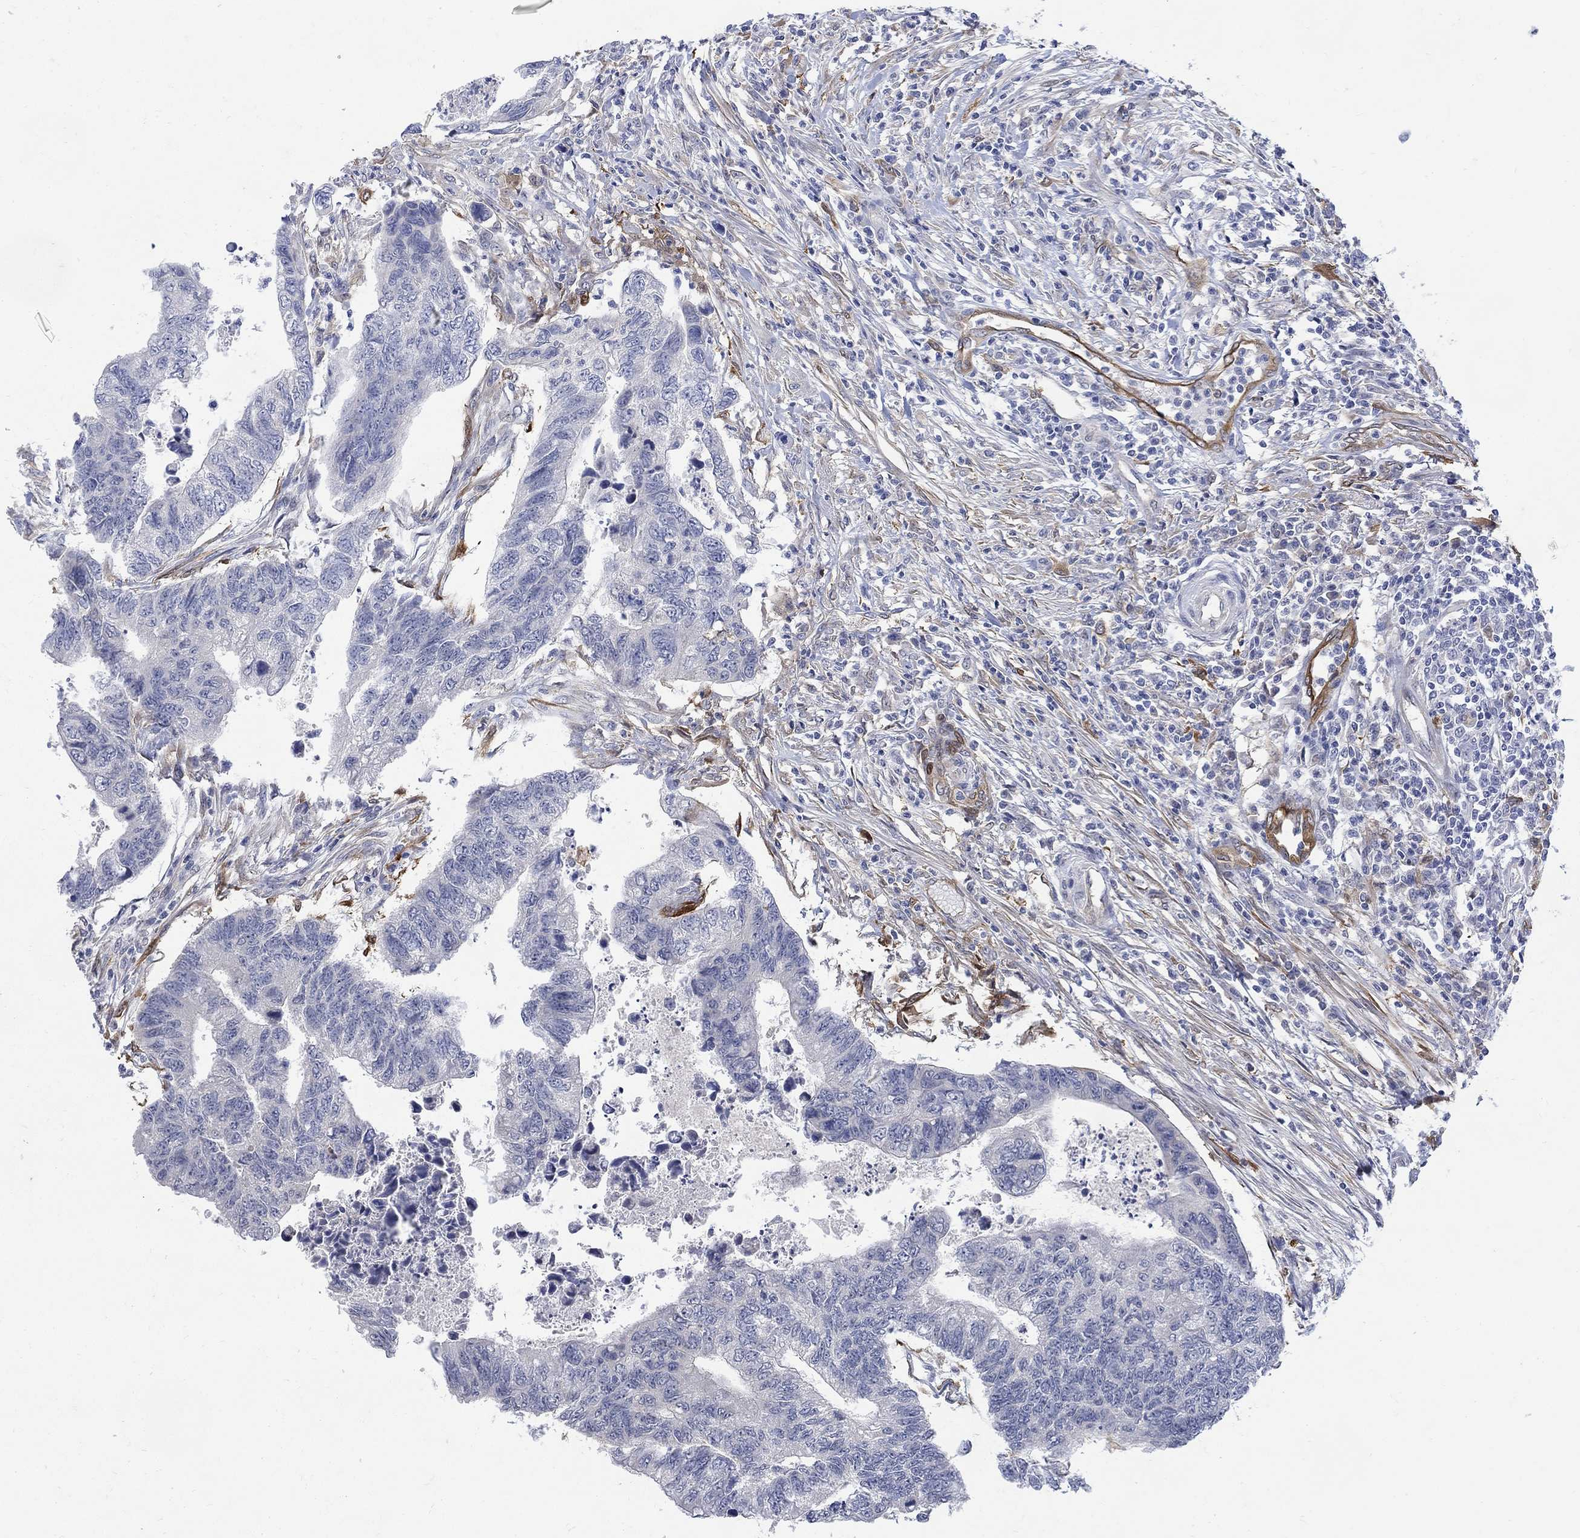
{"staining": {"intensity": "negative", "quantity": "none", "location": "none"}, "tissue": "colorectal cancer", "cell_type": "Tumor cells", "image_type": "cancer", "snomed": [{"axis": "morphology", "description": "Adenocarcinoma, NOS"}, {"axis": "topography", "description": "Colon"}], "caption": "Immunohistochemistry micrograph of neoplastic tissue: colorectal cancer stained with DAB (3,3'-diaminobenzidine) exhibits no significant protein expression in tumor cells.", "gene": "TGM2", "patient": {"sex": "female", "age": 65}}